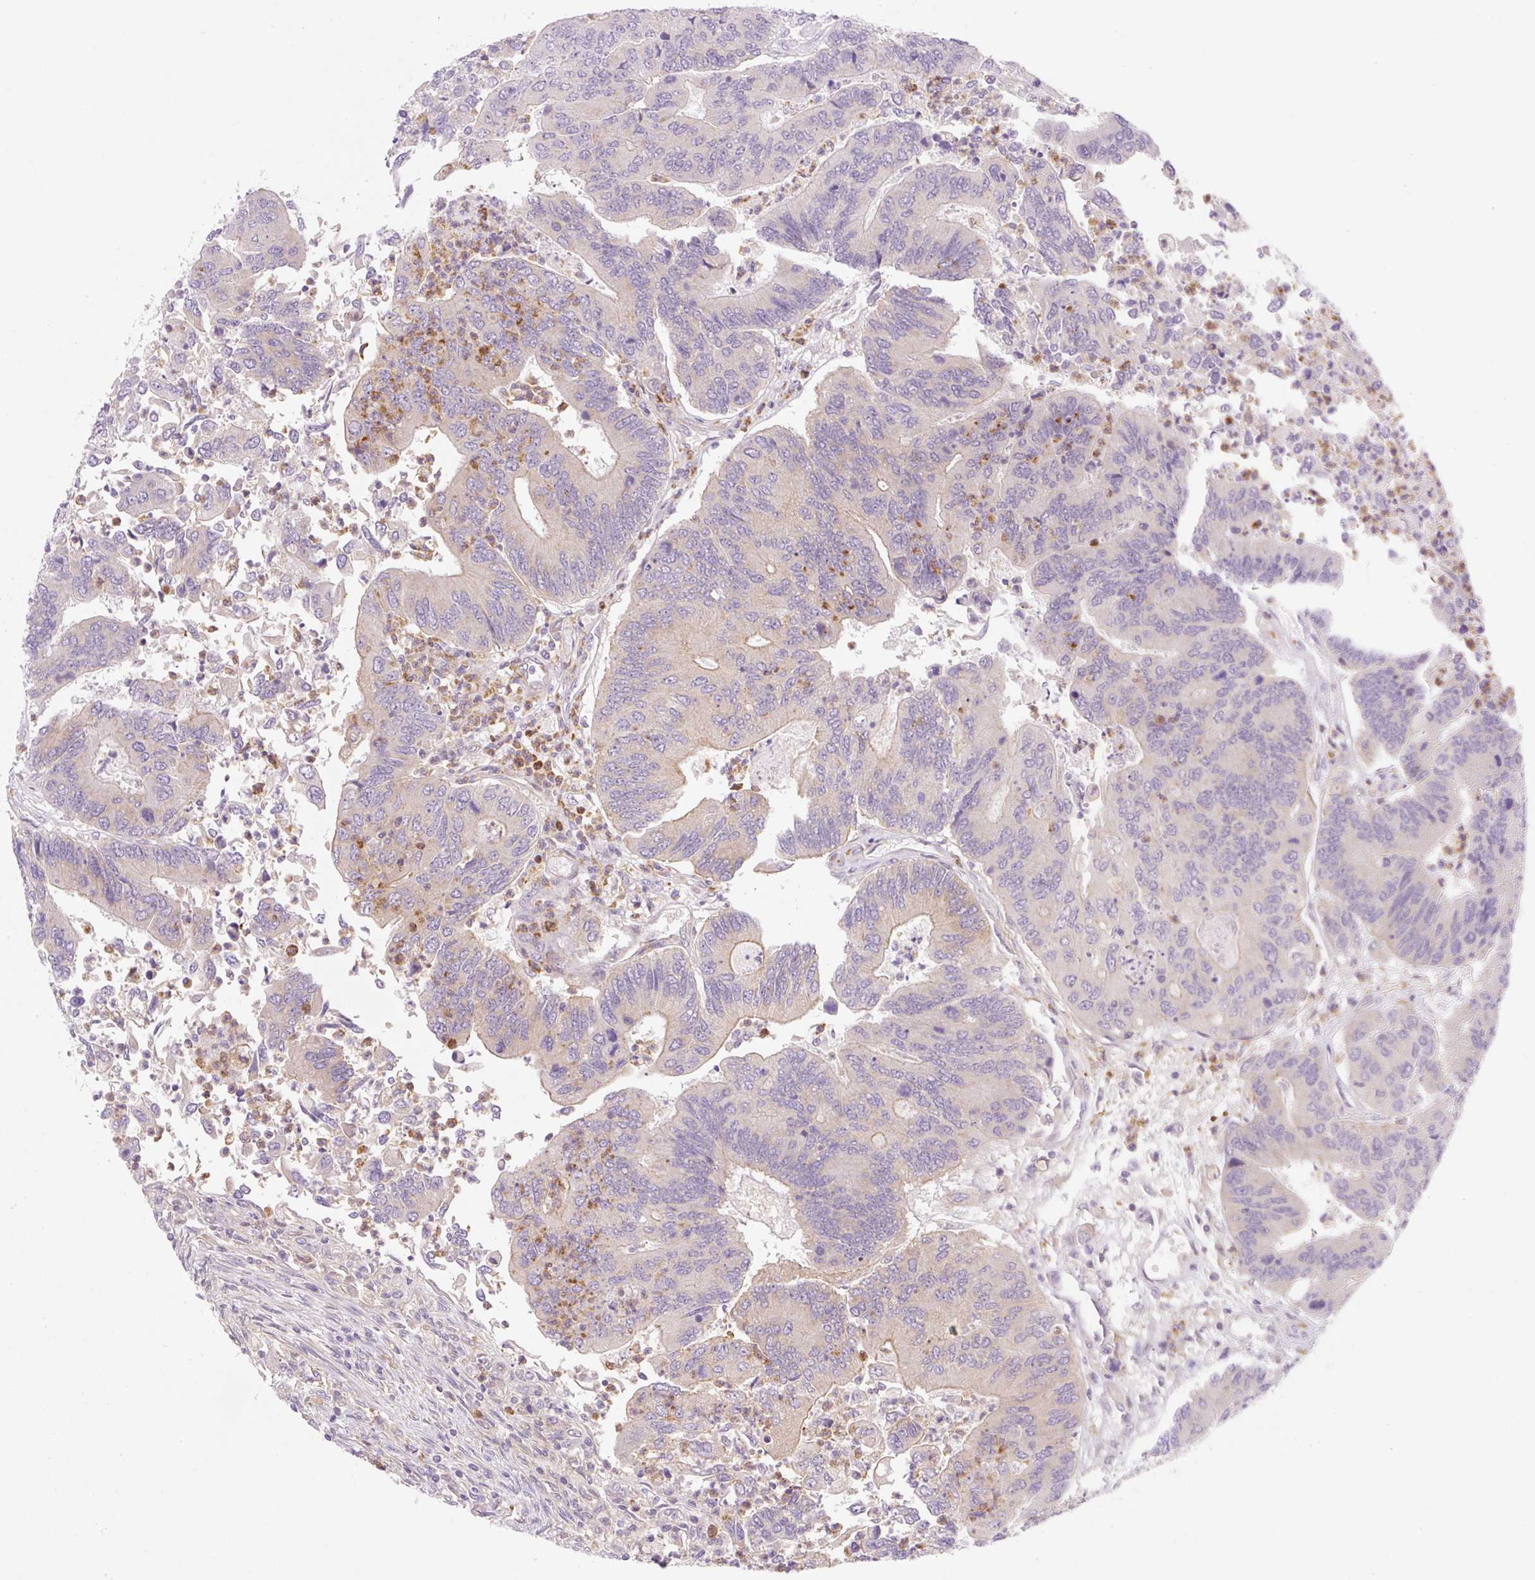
{"staining": {"intensity": "negative", "quantity": "none", "location": "none"}, "tissue": "colorectal cancer", "cell_type": "Tumor cells", "image_type": "cancer", "snomed": [{"axis": "morphology", "description": "Adenocarcinoma, NOS"}, {"axis": "topography", "description": "Colon"}], "caption": "Immunohistochemical staining of colorectal cancer shows no significant positivity in tumor cells.", "gene": "OMA1", "patient": {"sex": "female", "age": 67}}